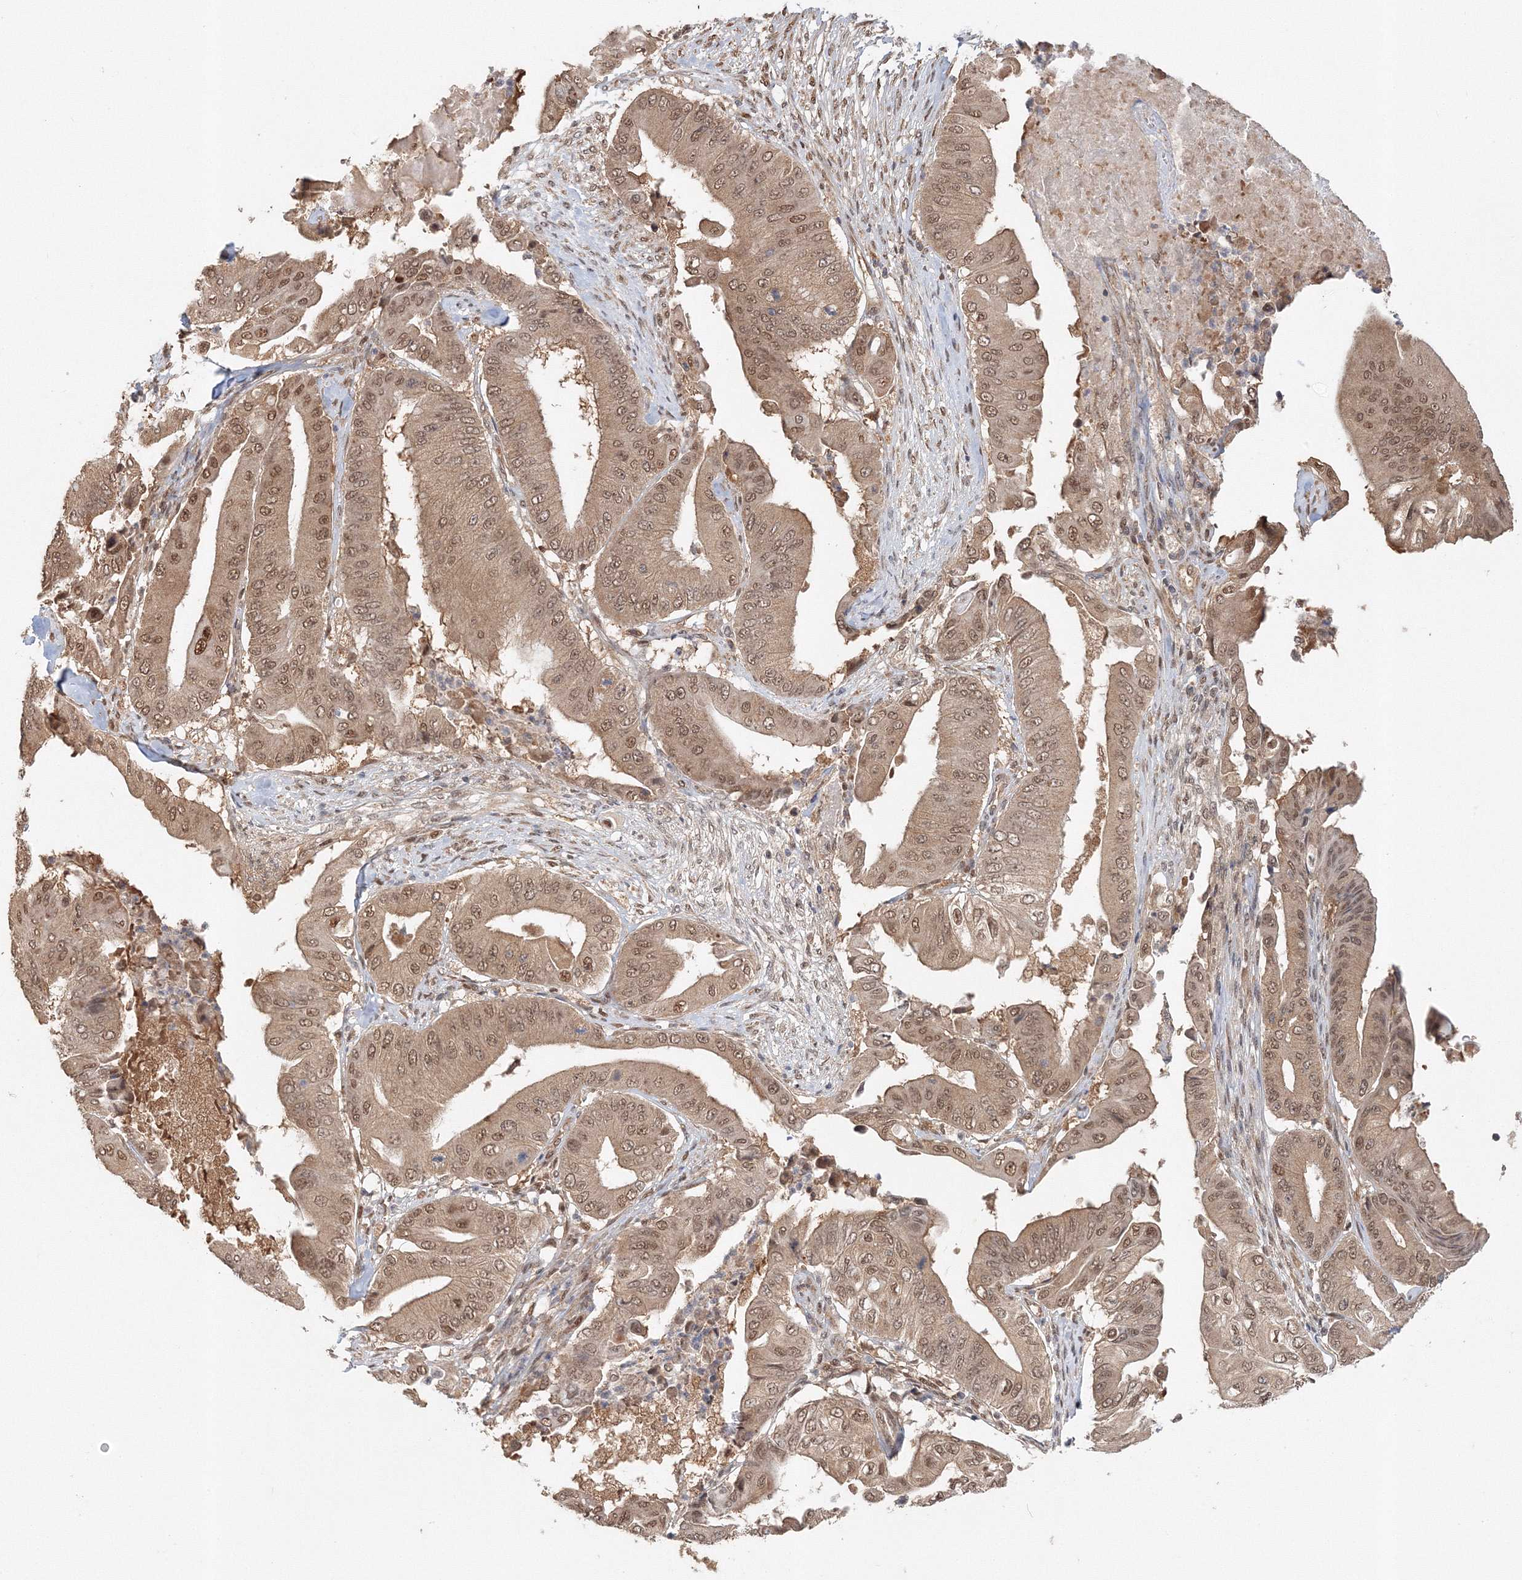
{"staining": {"intensity": "moderate", "quantity": ">75%", "location": "cytoplasmic/membranous,nuclear"}, "tissue": "pancreatic cancer", "cell_type": "Tumor cells", "image_type": "cancer", "snomed": [{"axis": "morphology", "description": "Adenocarcinoma, NOS"}, {"axis": "topography", "description": "Pancreas"}], "caption": "Brown immunohistochemical staining in adenocarcinoma (pancreatic) demonstrates moderate cytoplasmic/membranous and nuclear staining in about >75% of tumor cells. The staining is performed using DAB brown chromogen to label protein expression. The nuclei are counter-stained blue using hematoxylin.", "gene": "PSMD6", "patient": {"sex": "female", "age": 77}}